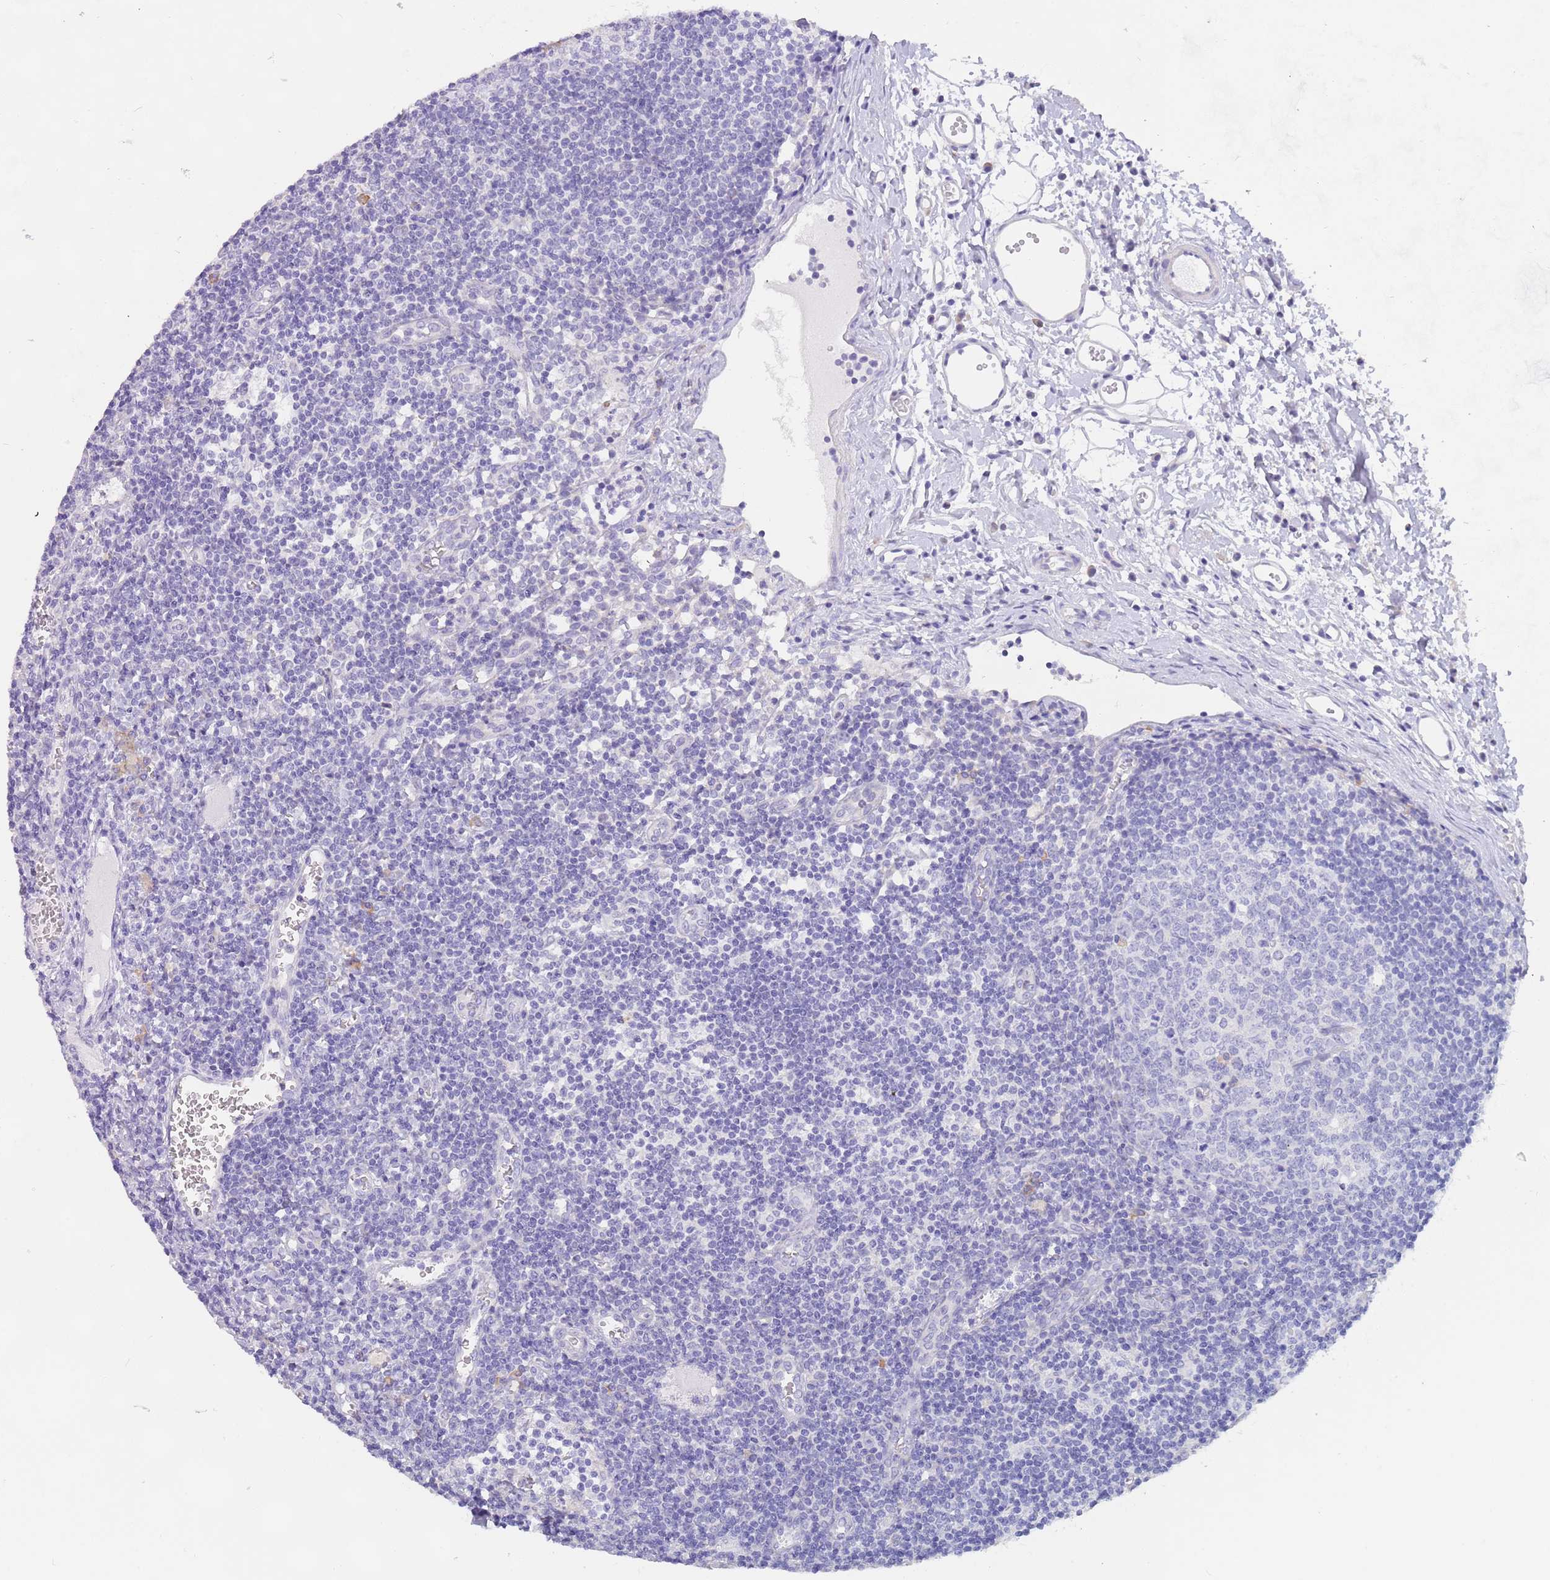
{"staining": {"intensity": "weak", "quantity": "<25%", "location": "cytoplasmic/membranous"}, "tissue": "lymph node", "cell_type": "Germinal center cells", "image_type": "normal", "snomed": [{"axis": "morphology", "description": "Normal tissue, NOS"}, {"axis": "topography", "description": "Lymph node"}], "caption": "The photomicrograph exhibits no significant positivity in germinal center cells of lymph node. (Immunohistochemistry, brightfield microscopy, high magnification).", "gene": "CCDC149", "patient": {"sex": "female", "age": 37}}